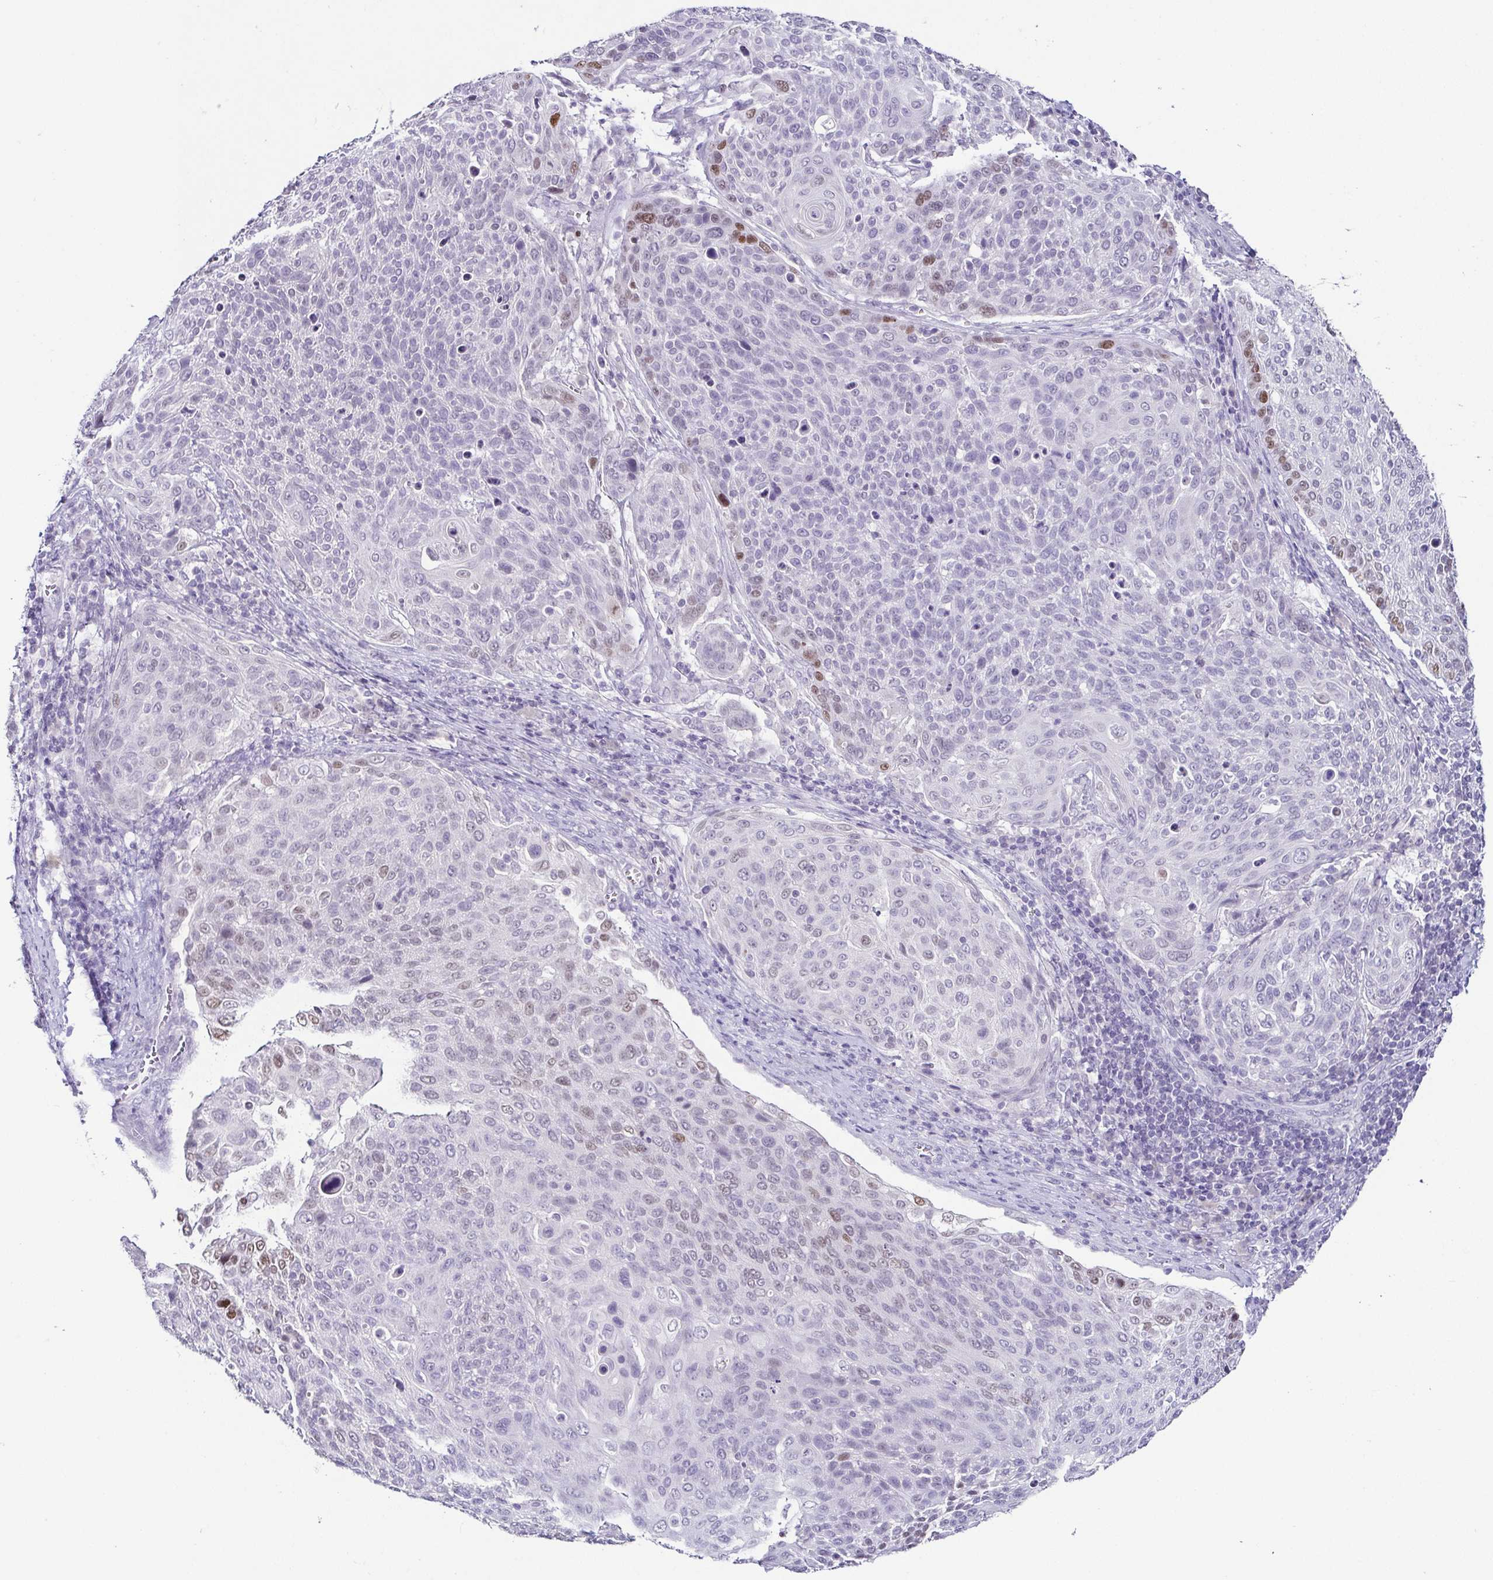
{"staining": {"intensity": "moderate", "quantity": "<25%", "location": "nuclear"}, "tissue": "cervical cancer", "cell_type": "Tumor cells", "image_type": "cancer", "snomed": [{"axis": "morphology", "description": "Squamous cell carcinoma, NOS"}, {"axis": "topography", "description": "Cervix"}], "caption": "DAB immunohistochemical staining of human cervical cancer (squamous cell carcinoma) displays moderate nuclear protein expression in approximately <25% of tumor cells. The protein is stained brown, and the nuclei are stained in blue (DAB (3,3'-diaminobenzidine) IHC with brightfield microscopy, high magnification).", "gene": "TP73", "patient": {"sex": "female", "age": 31}}